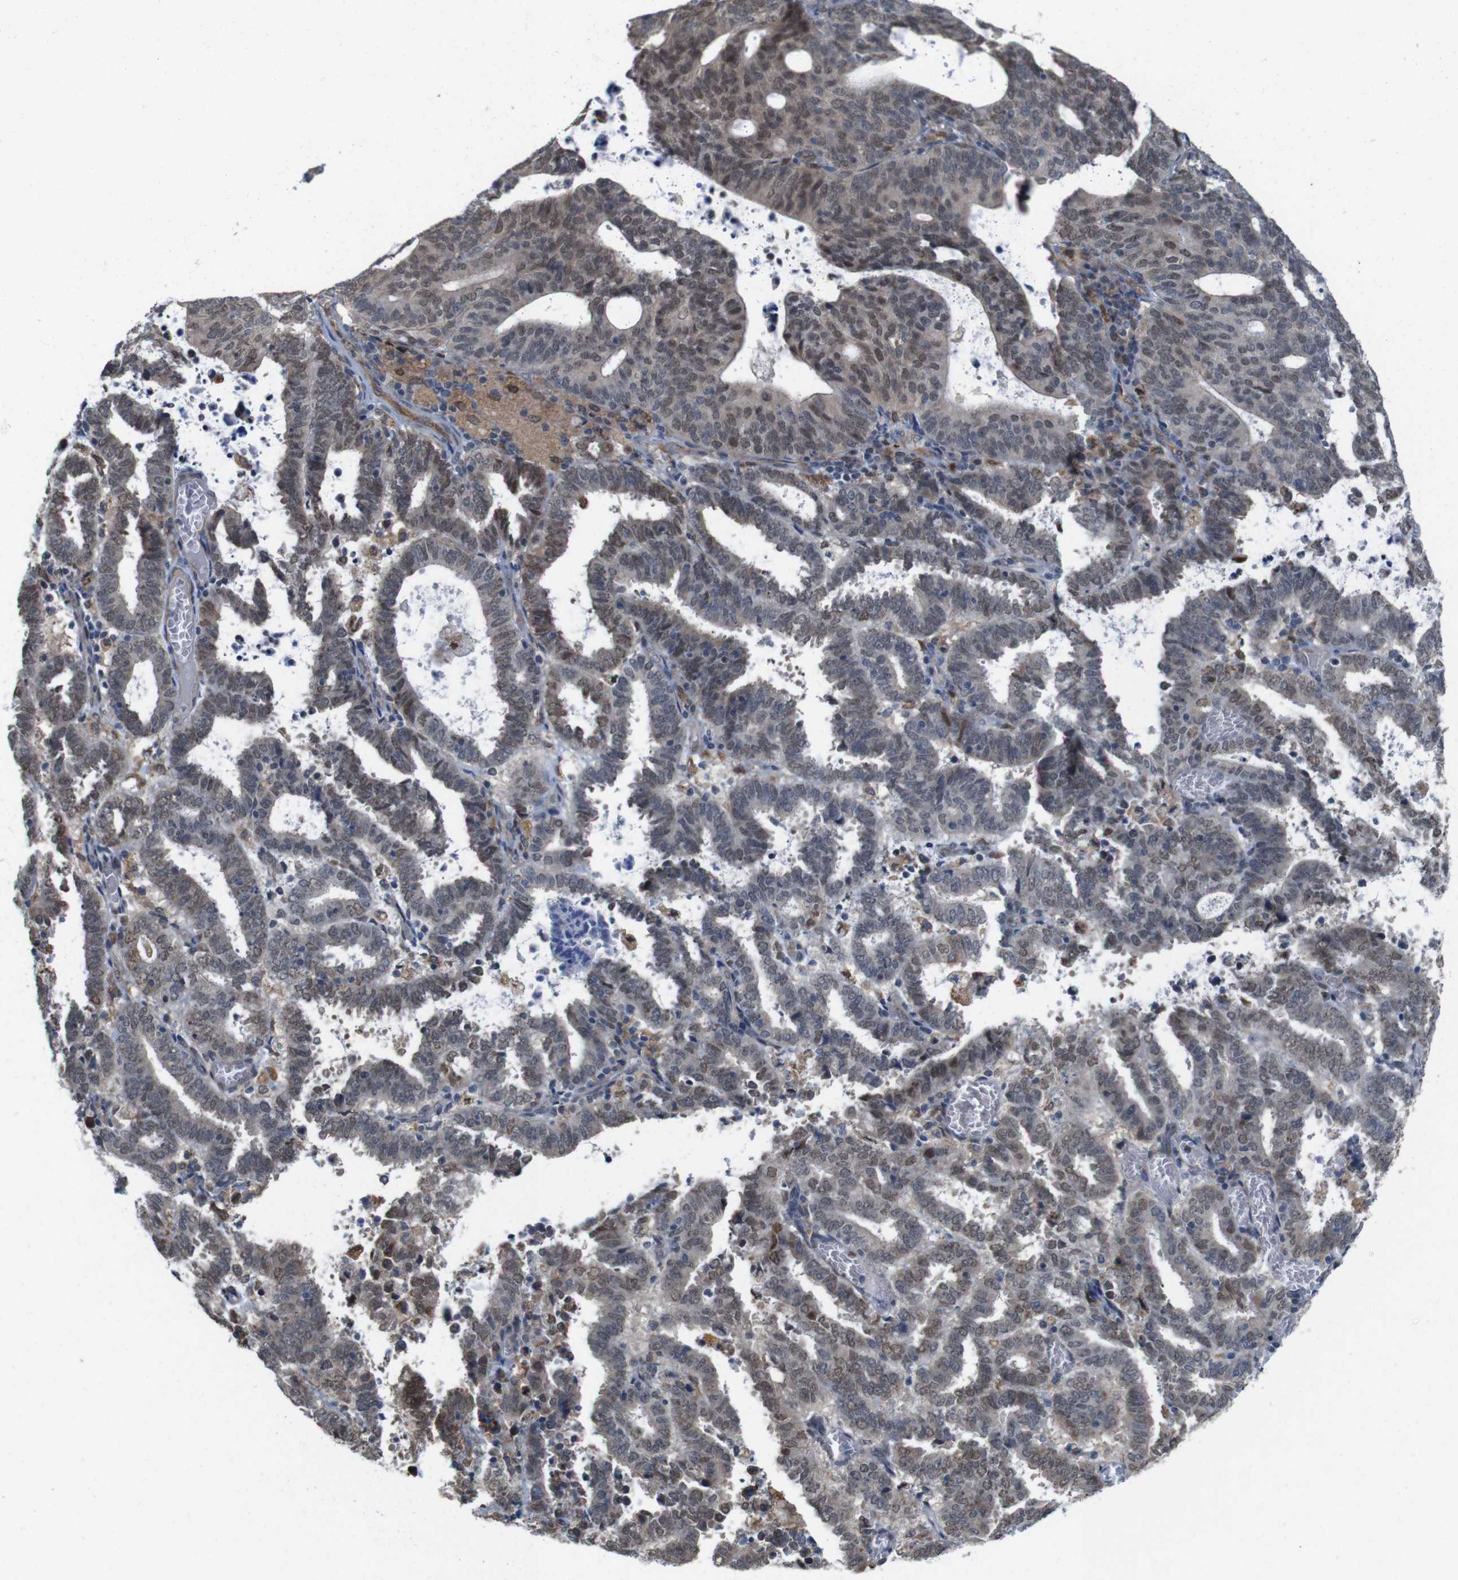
{"staining": {"intensity": "moderate", "quantity": ">75%", "location": "cytoplasmic/membranous,nuclear"}, "tissue": "endometrial cancer", "cell_type": "Tumor cells", "image_type": "cancer", "snomed": [{"axis": "morphology", "description": "Adenocarcinoma, NOS"}, {"axis": "topography", "description": "Uterus"}], "caption": "Immunohistochemistry of human adenocarcinoma (endometrial) reveals medium levels of moderate cytoplasmic/membranous and nuclear expression in about >75% of tumor cells.", "gene": "PNMA8A", "patient": {"sex": "female", "age": 83}}